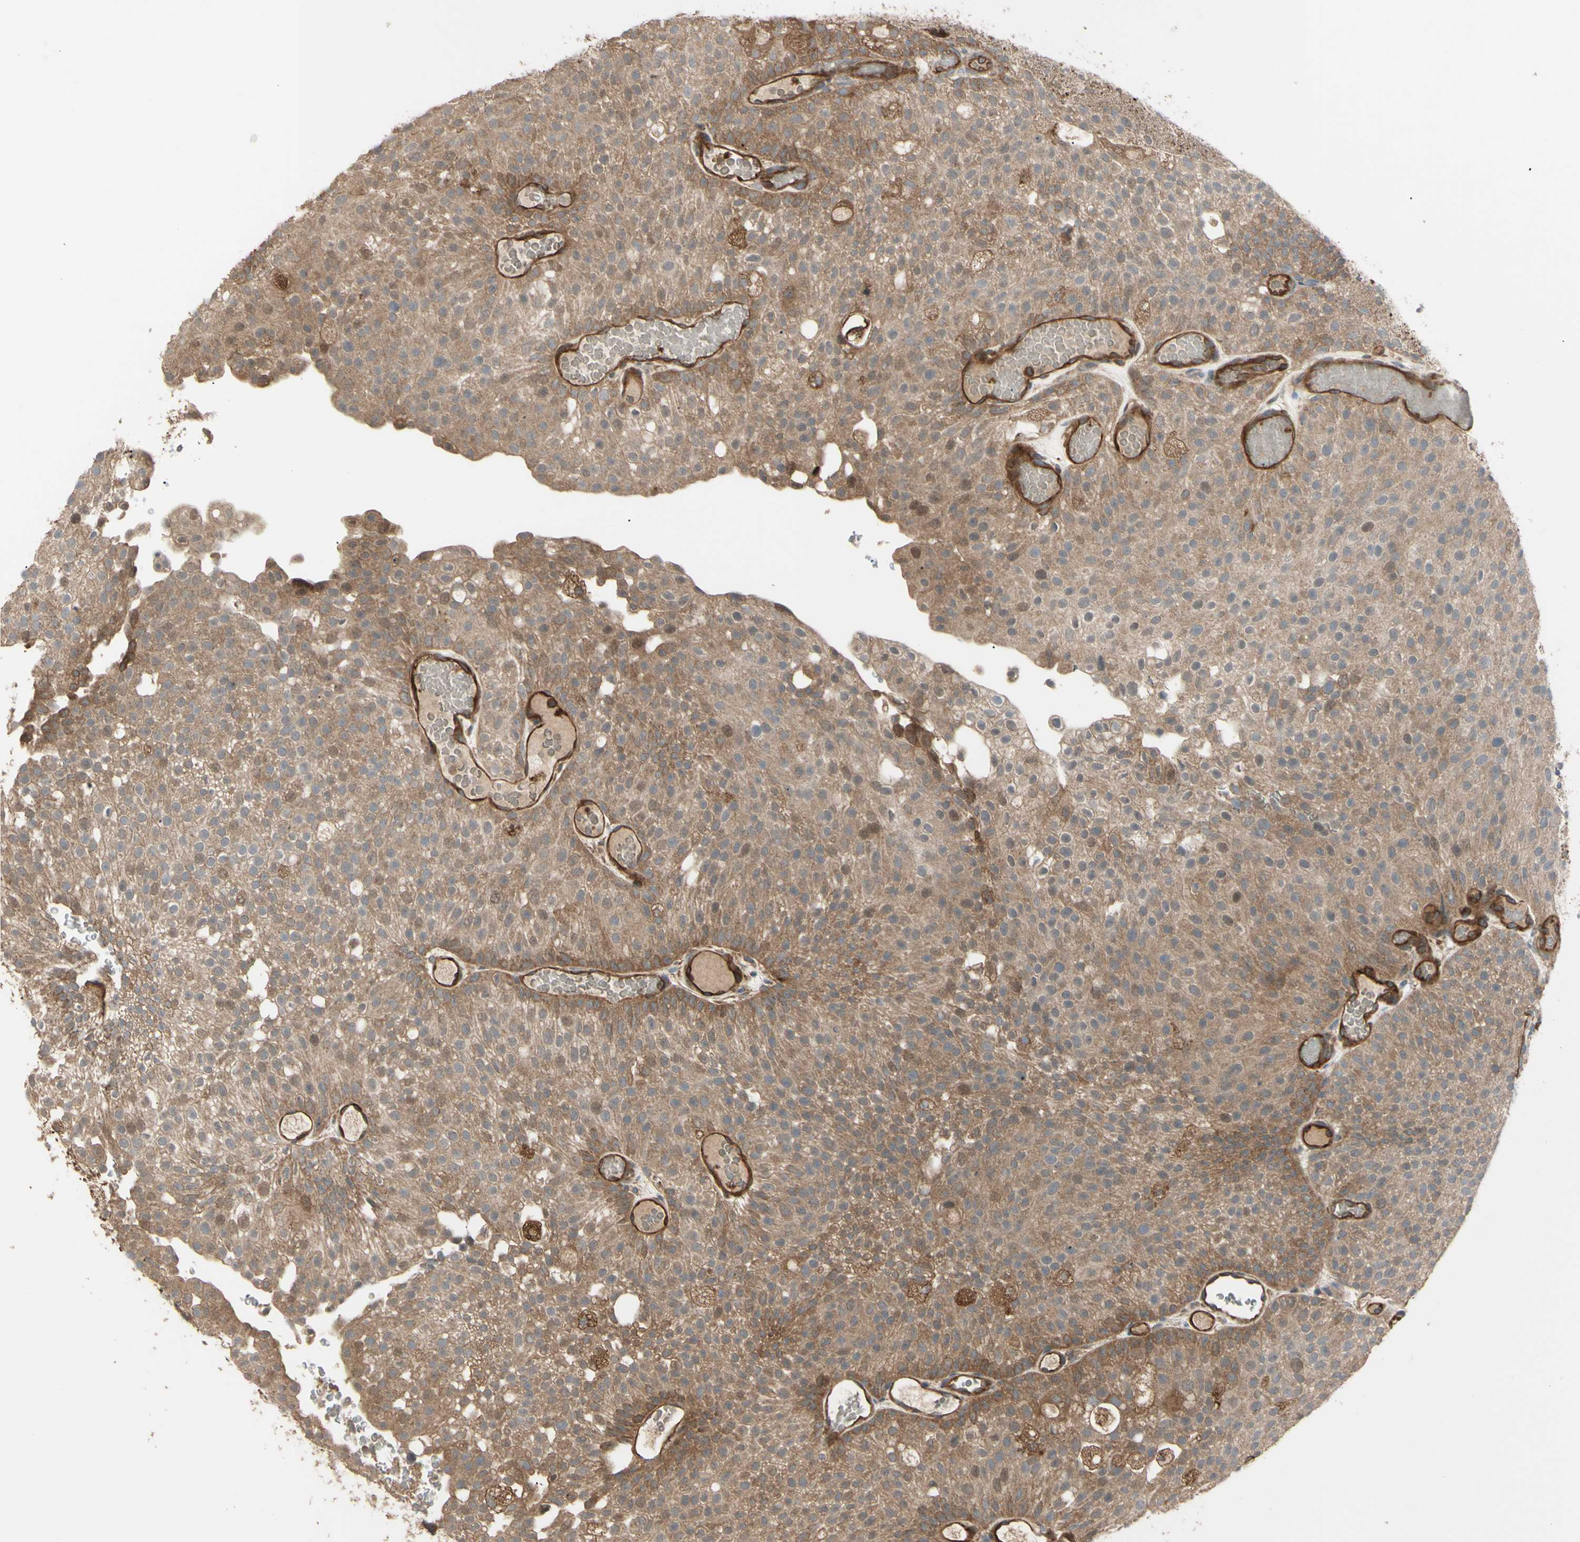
{"staining": {"intensity": "moderate", "quantity": ">75%", "location": "cytoplasmic/membranous"}, "tissue": "urothelial cancer", "cell_type": "Tumor cells", "image_type": "cancer", "snomed": [{"axis": "morphology", "description": "Urothelial carcinoma, Low grade"}, {"axis": "topography", "description": "Urinary bladder"}], "caption": "Human low-grade urothelial carcinoma stained with a protein marker shows moderate staining in tumor cells.", "gene": "PTPN12", "patient": {"sex": "male", "age": 78}}